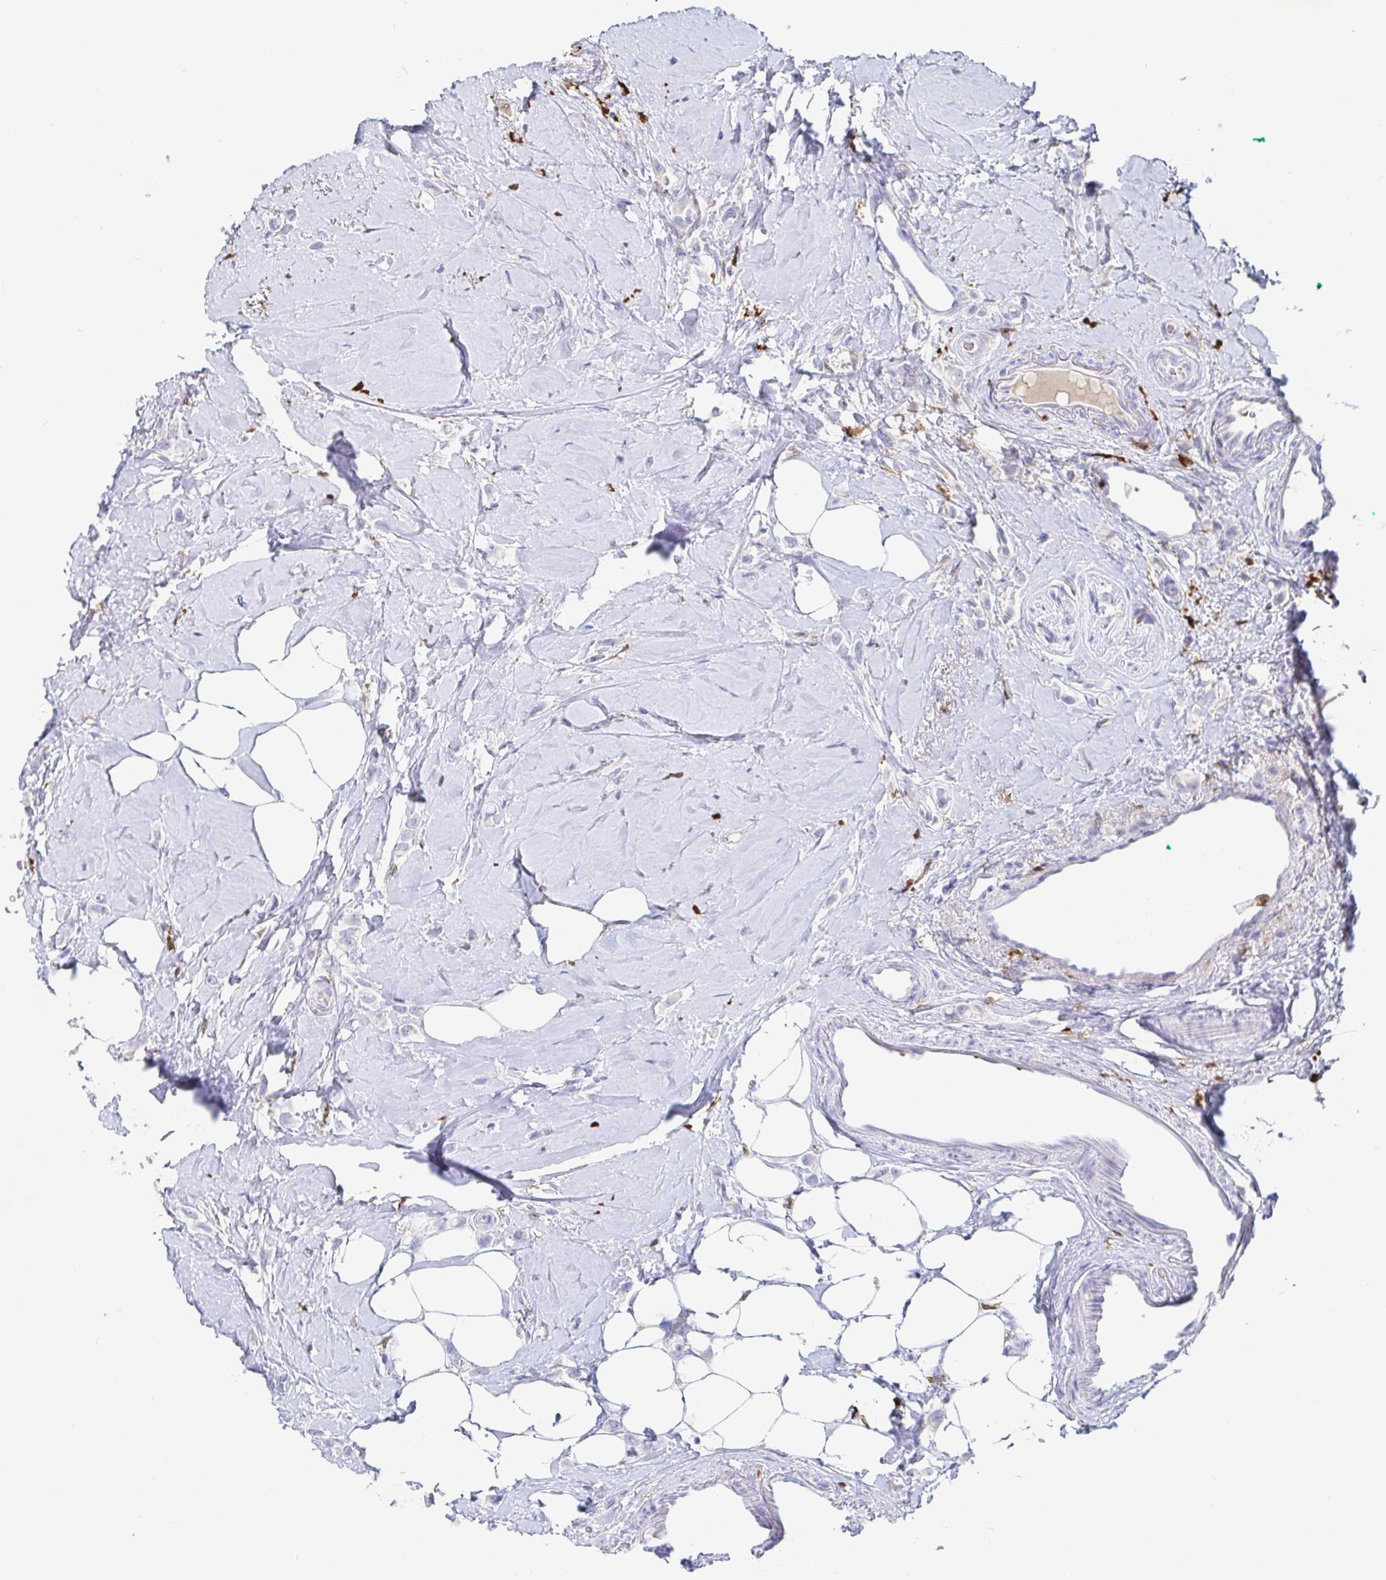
{"staining": {"intensity": "negative", "quantity": "none", "location": "none"}, "tissue": "breast cancer", "cell_type": "Tumor cells", "image_type": "cancer", "snomed": [{"axis": "morphology", "description": "Lobular carcinoma"}, {"axis": "topography", "description": "Breast"}], "caption": "Immunohistochemistry photomicrograph of breast cancer stained for a protein (brown), which displays no staining in tumor cells.", "gene": "OR2A4", "patient": {"sex": "female", "age": 66}}